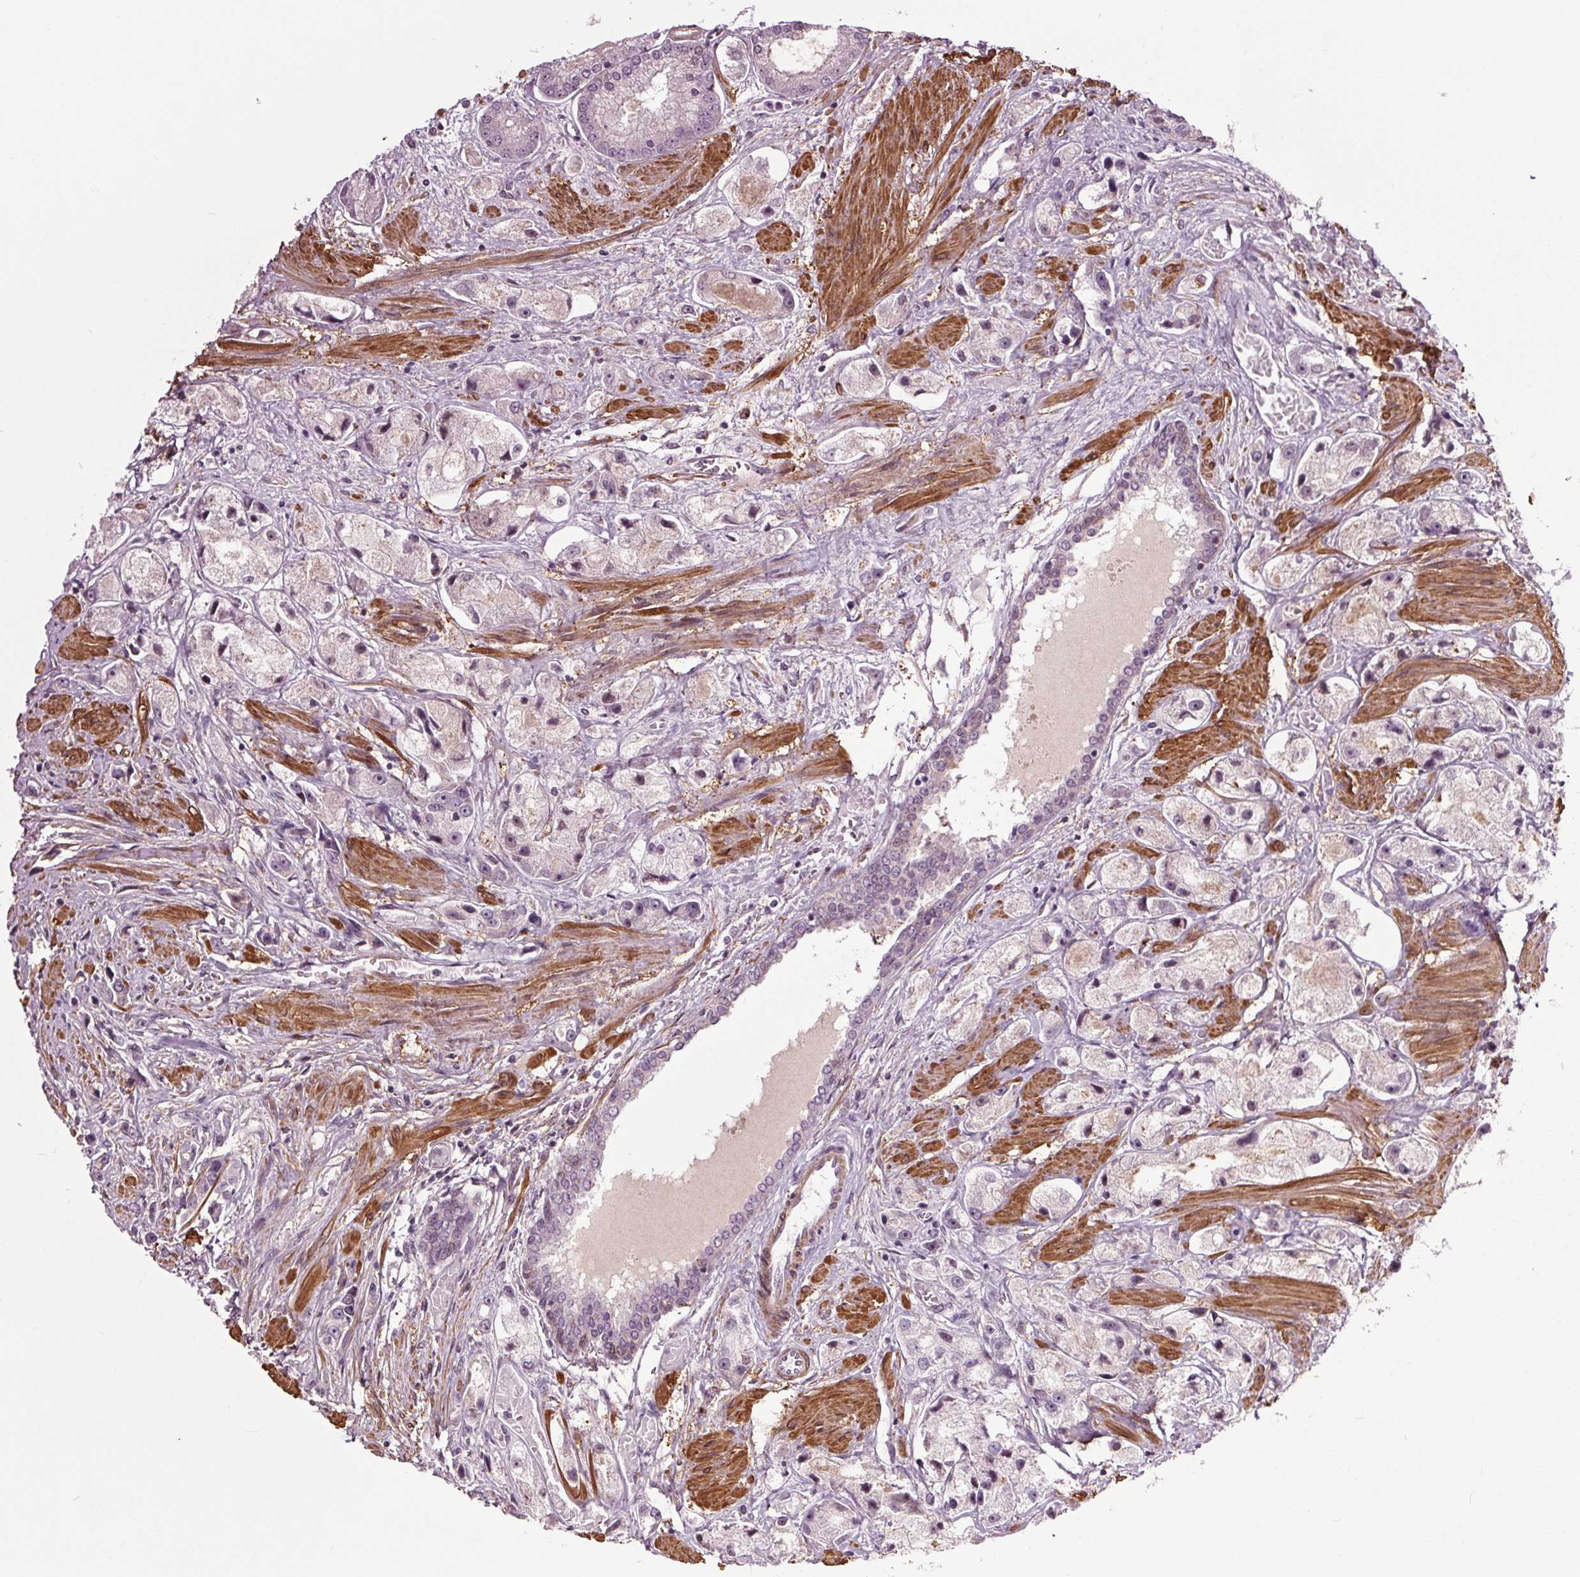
{"staining": {"intensity": "negative", "quantity": "none", "location": "none"}, "tissue": "prostate cancer", "cell_type": "Tumor cells", "image_type": "cancer", "snomed": [{"axis": "morphology", "description": "Adenocarcinoma, High grade"}, {"axis": "topography", "description": "Prostate"}], "caption": "Histopathology image shows no significant protein positivity in tumor cells of prostate high-grade adenocarcinoma.", "gene": "HAUS5", "patient": {"sex": "male", "age": 67}}